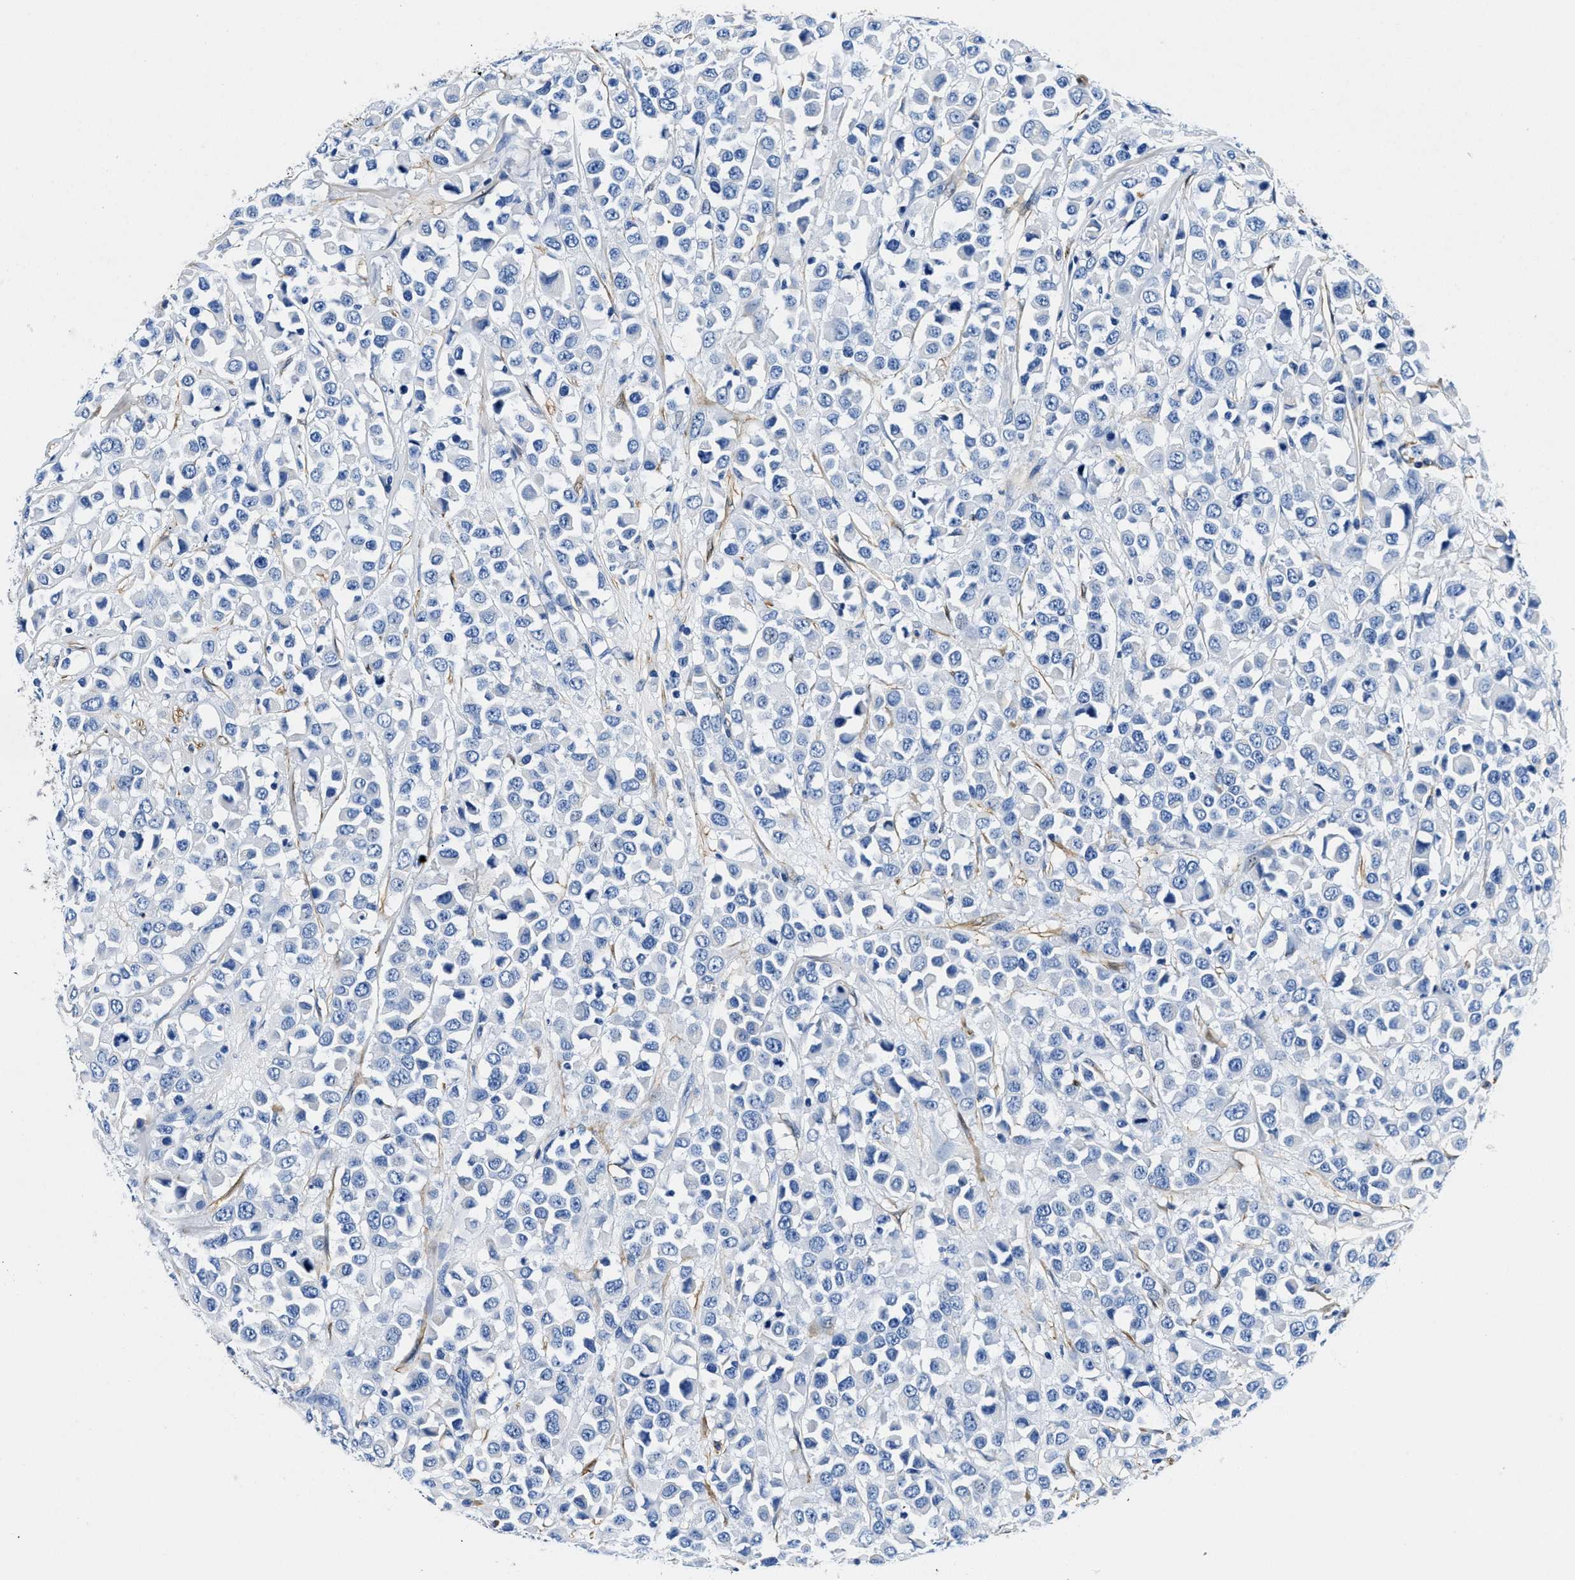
{"staining": {"intensity": "negative", "quantity": "none", "location": "none"}, "tissue": "breast cancer", "cell_type": "Tumor cells", "image_type": "cancer", "snomed": [{"axis": "morphology", "description": "Duct carcinoma"}, {"axis": "topography", "description": "Breast"}], "caption": "Micrograph shows no significant protein staining in tumor cells of breast cancer. The staining was performed using DAB (3,3'-diaminobenzidine) to visualize the protein expression in brown, while the nuclei were stained in blue with hematoxylin (Magnification: 20x).", "gene": "TEX261", "patient": {"sex": "female", "age": 61}}